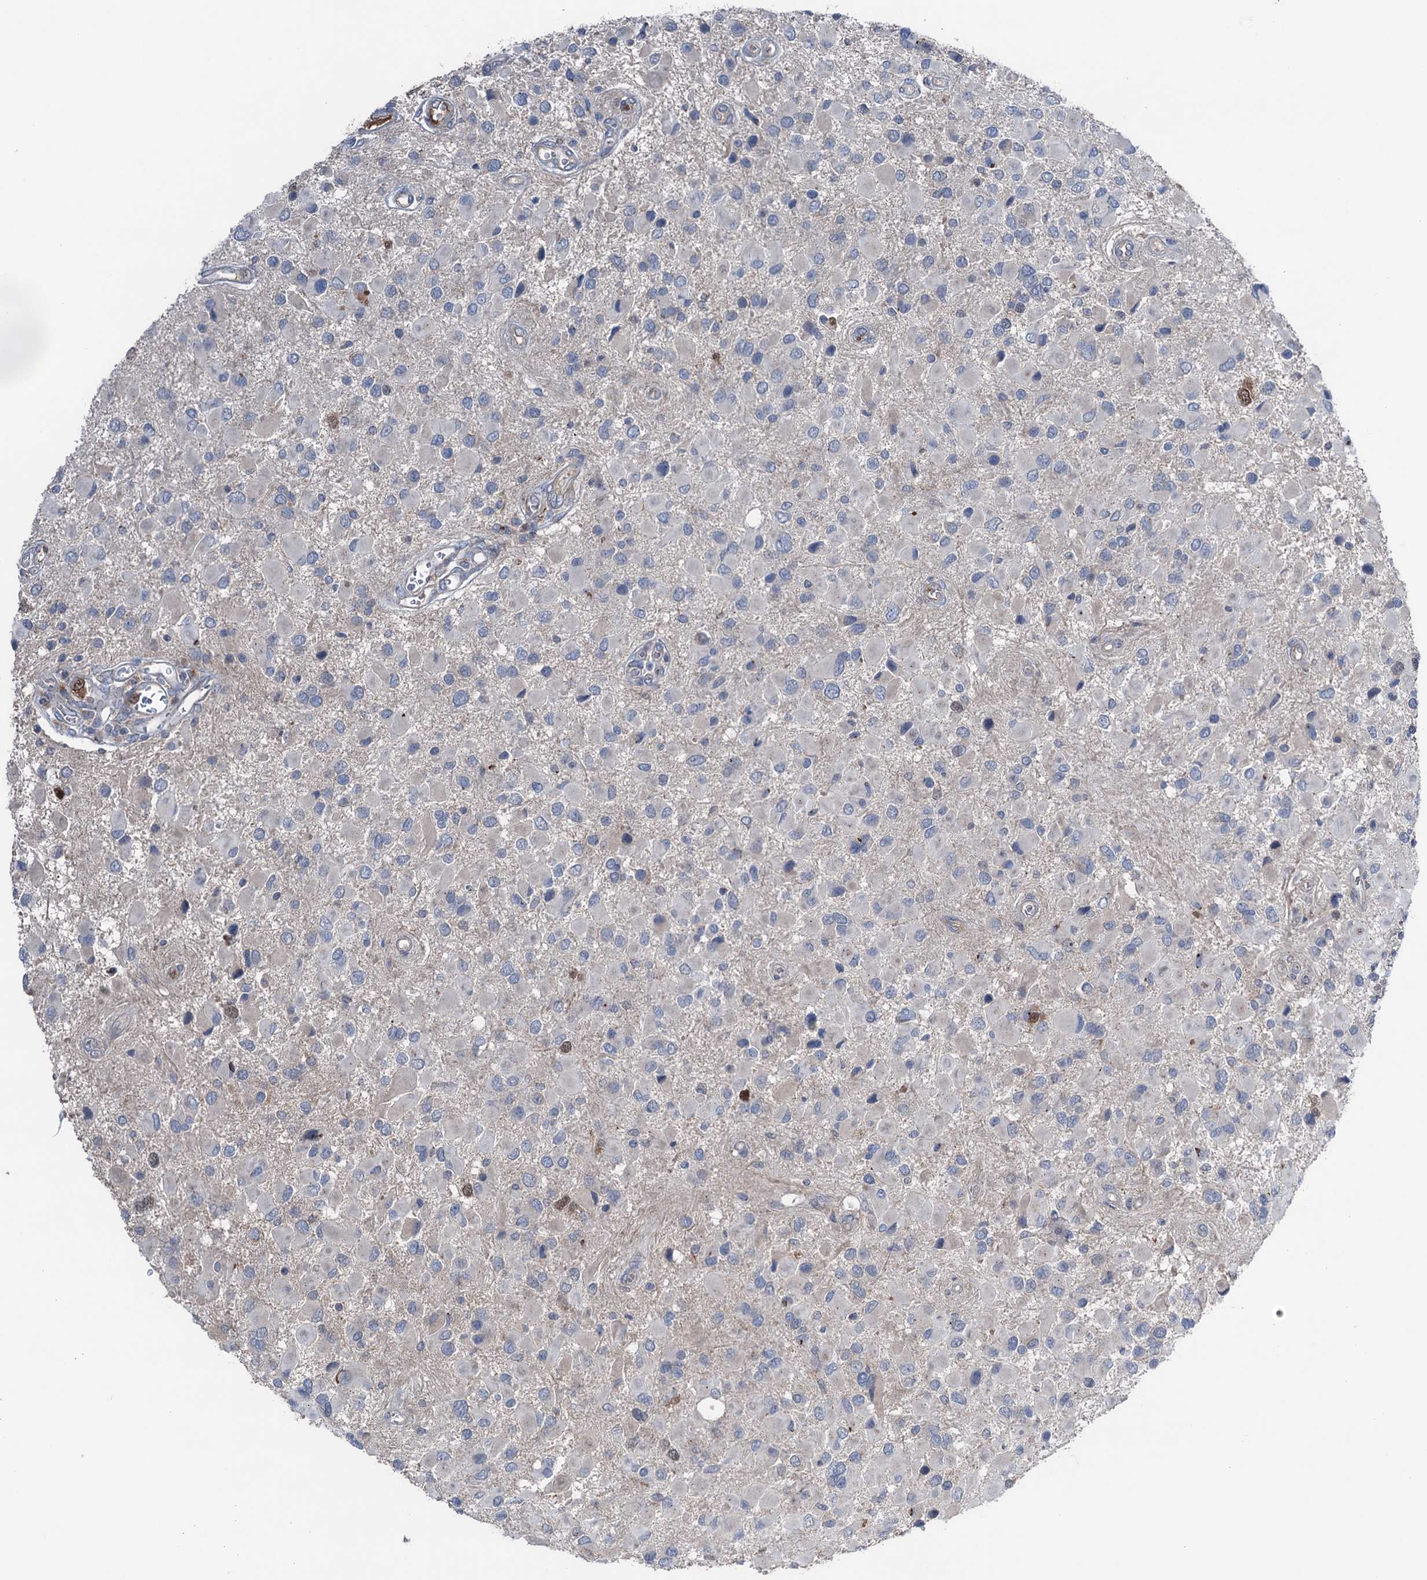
{"staining": {"intensity": "negative", "quantity": "none", "location": "none"}, "tissue": "glioma", "cell_type": "Tumor cells", "image_type": "cancer", "snomed": [{"axis": "morphology", "description": "Glioma, malignant, High grade"}, {"axis": "topography", "description": "Brain"}], "caption": "Immunohistochemistry (IHC) micrograph of human malignant glioma (high-grade) stained for a protein (brown), which exhibits no expression in tumor cells.", "gene": "NCAPD2", "patient": {"sex": "male", "age": 53}}